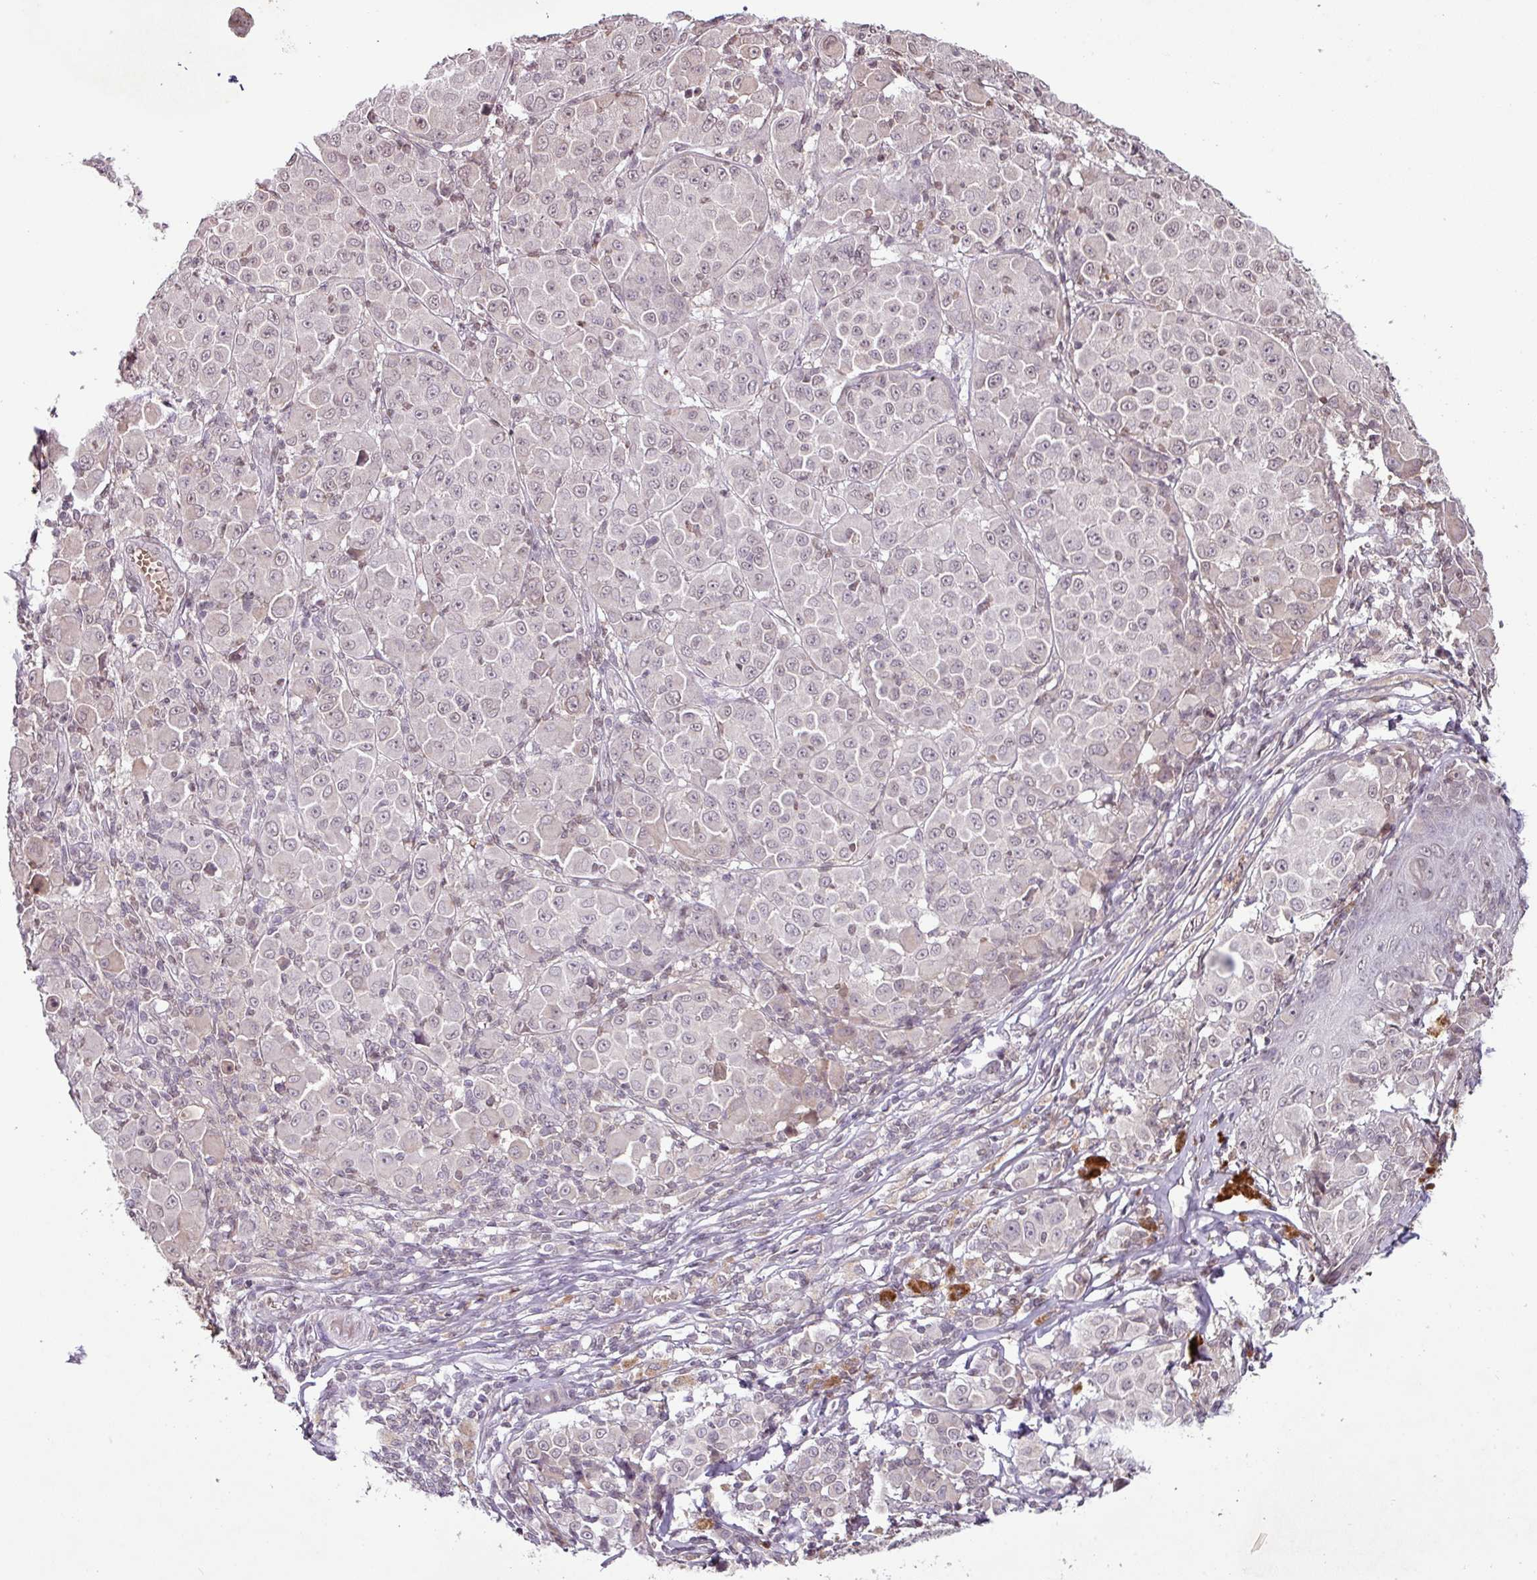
{"staining": {"intensity": "weak", "quantity": "<25%", "location": "nuclear"}, "tissue": "melanoma", "cell_type": "Tumor cells", "image_type": "cancer", "snomed": [{"axis": "morphology", "description": "Malignant melanoma, NOS"}, {"axis": "topography", "description": "Skin"}], "caption": "The micrograph reveals no significant positivity in tumor cells of malignant melanoma.", "gene": "SLC5A10", "patient": {"sex": "female", "age": 43}}